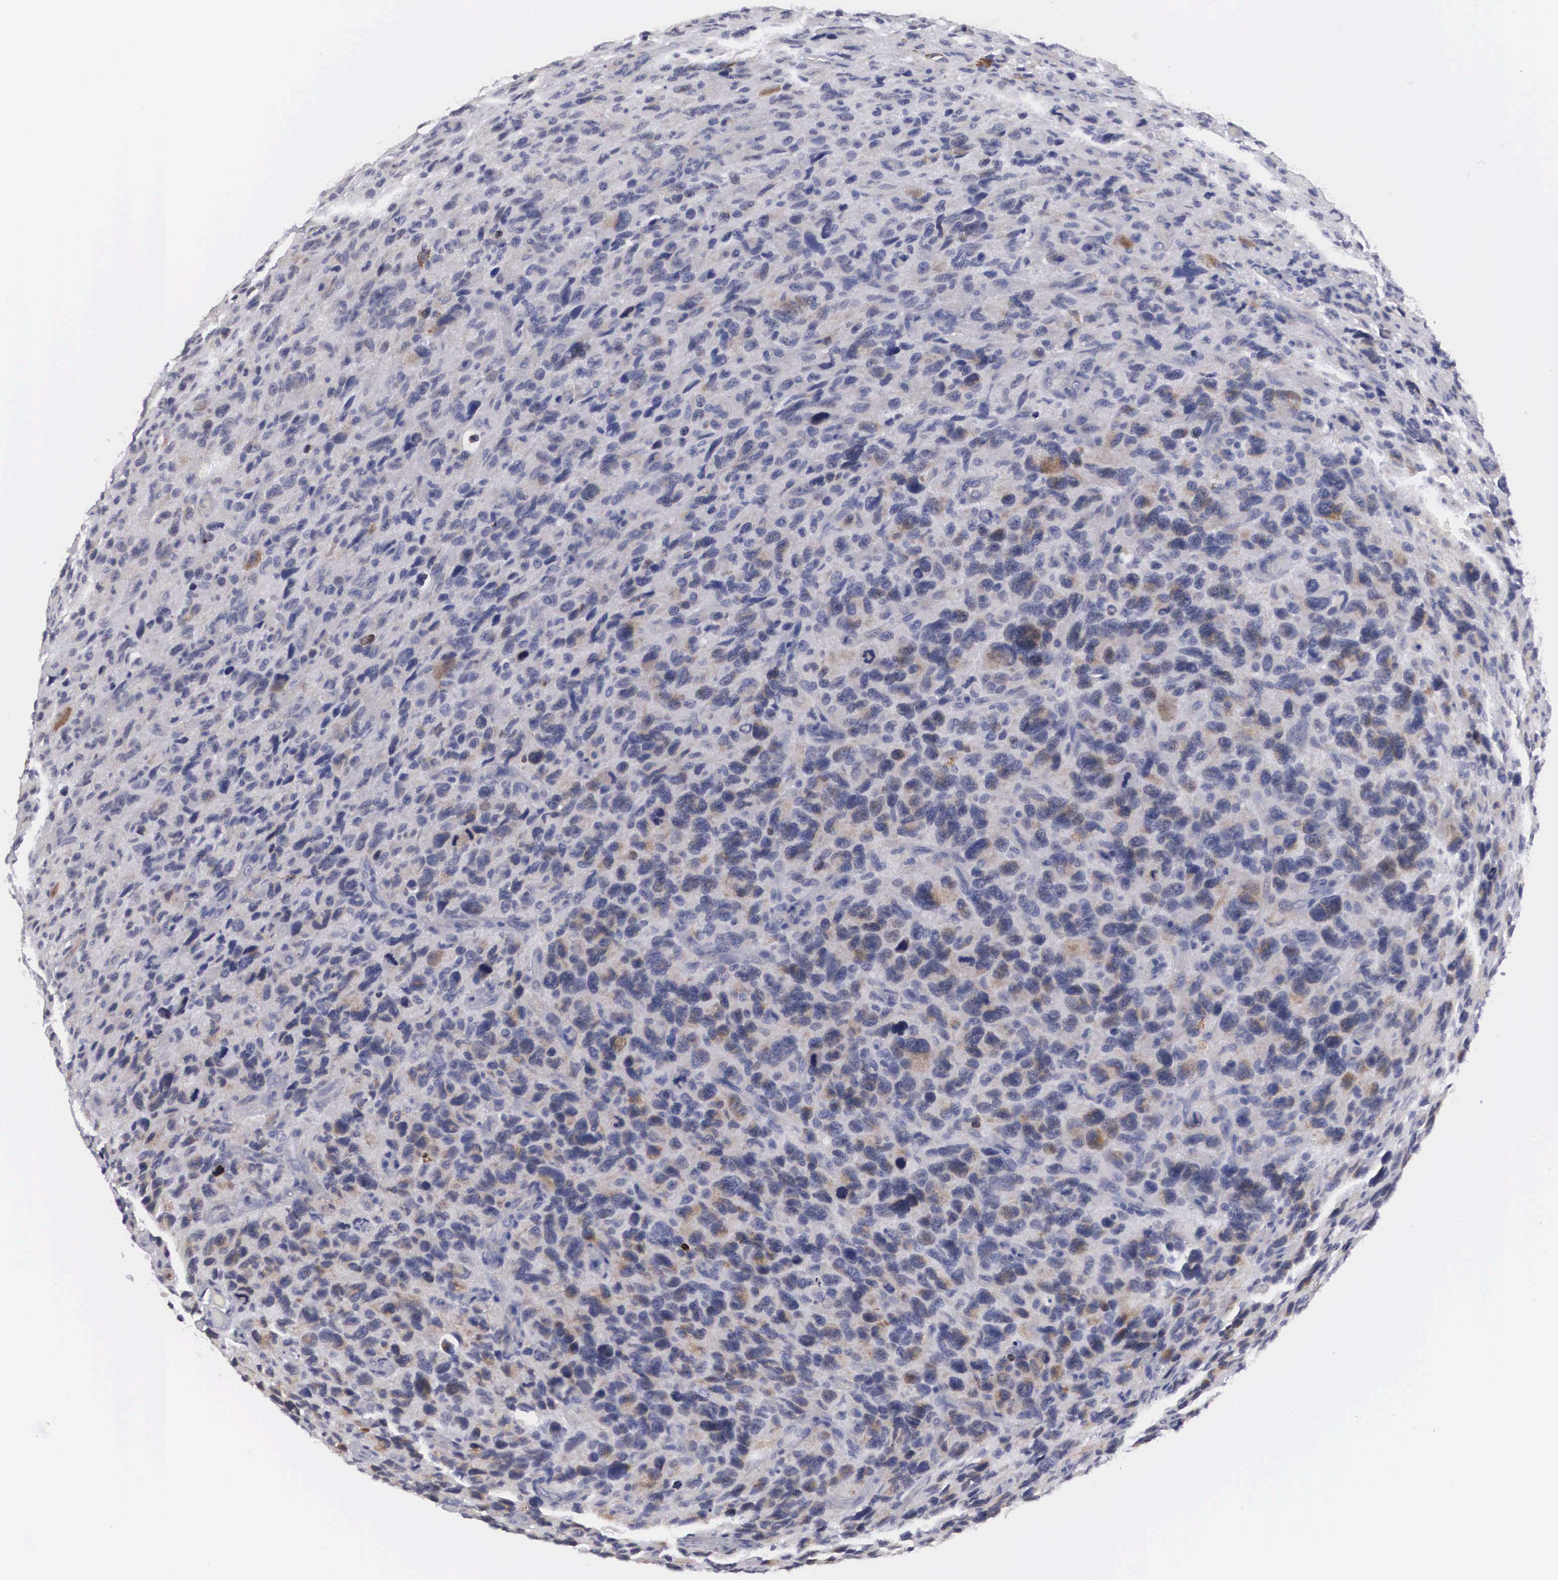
{"staining": {"intensity": "weak", "quantity": "<25%", "location": "cytoplasmic/membranous"}, "tissue": "glioma", "cell_type": "Tumor cells", "image_type": "cancer", "snomed": [{"axis": "morphology", "description": "Glioma, malignant, High grade"}, {"axis": "topography", "description": "Brain"}], "caption": "Immunohistochemistry of human glioma displays no positivity in tumor cells.", "gene": "ARMCX3", "patient": {"sex": "female", "age": 60}}